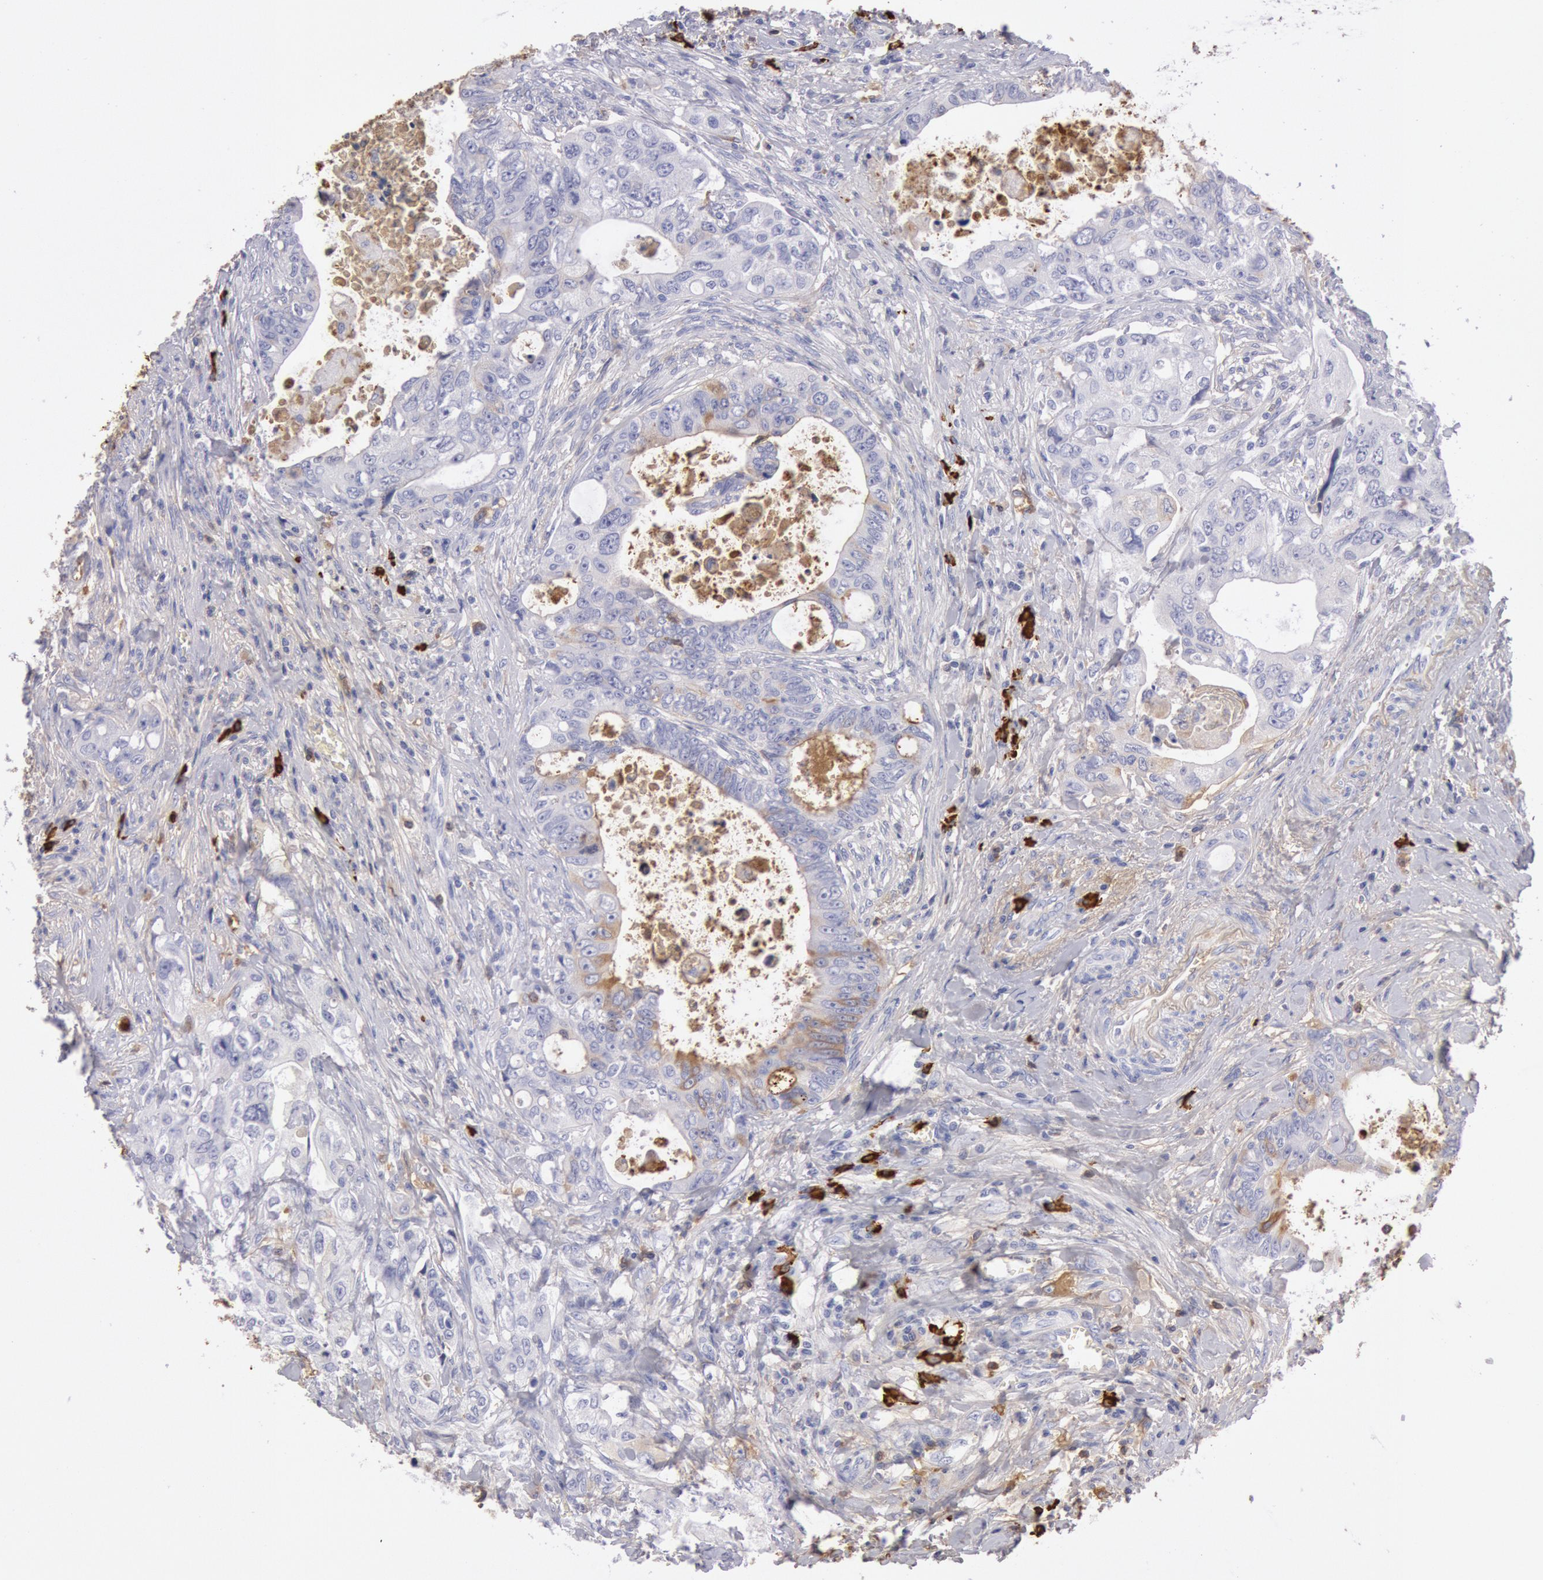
{"staining": {"intensity": "negative", "quantity": "none", "location": "none"}, "tissue": "colorectal cancer", "cell_type": "Tumor cells", "image_type": "cancer", "snomed": [{"axis": "morphology", "description": "Adenocarcinoma, NOS"}, {"axis": "topography", "description": "Rectum"}], "caption": "Tumor cells are negative for brown protein staining in colorectal adenocarcinoma. (Stains: DAB (3,3'-diaminobenzidine) IHC with hematoxylin counter stain, Microscopy: brightfield microscopy at high magnification).", "gene": "IGHA1", "patient": {"sex": "female", "age": 57}}